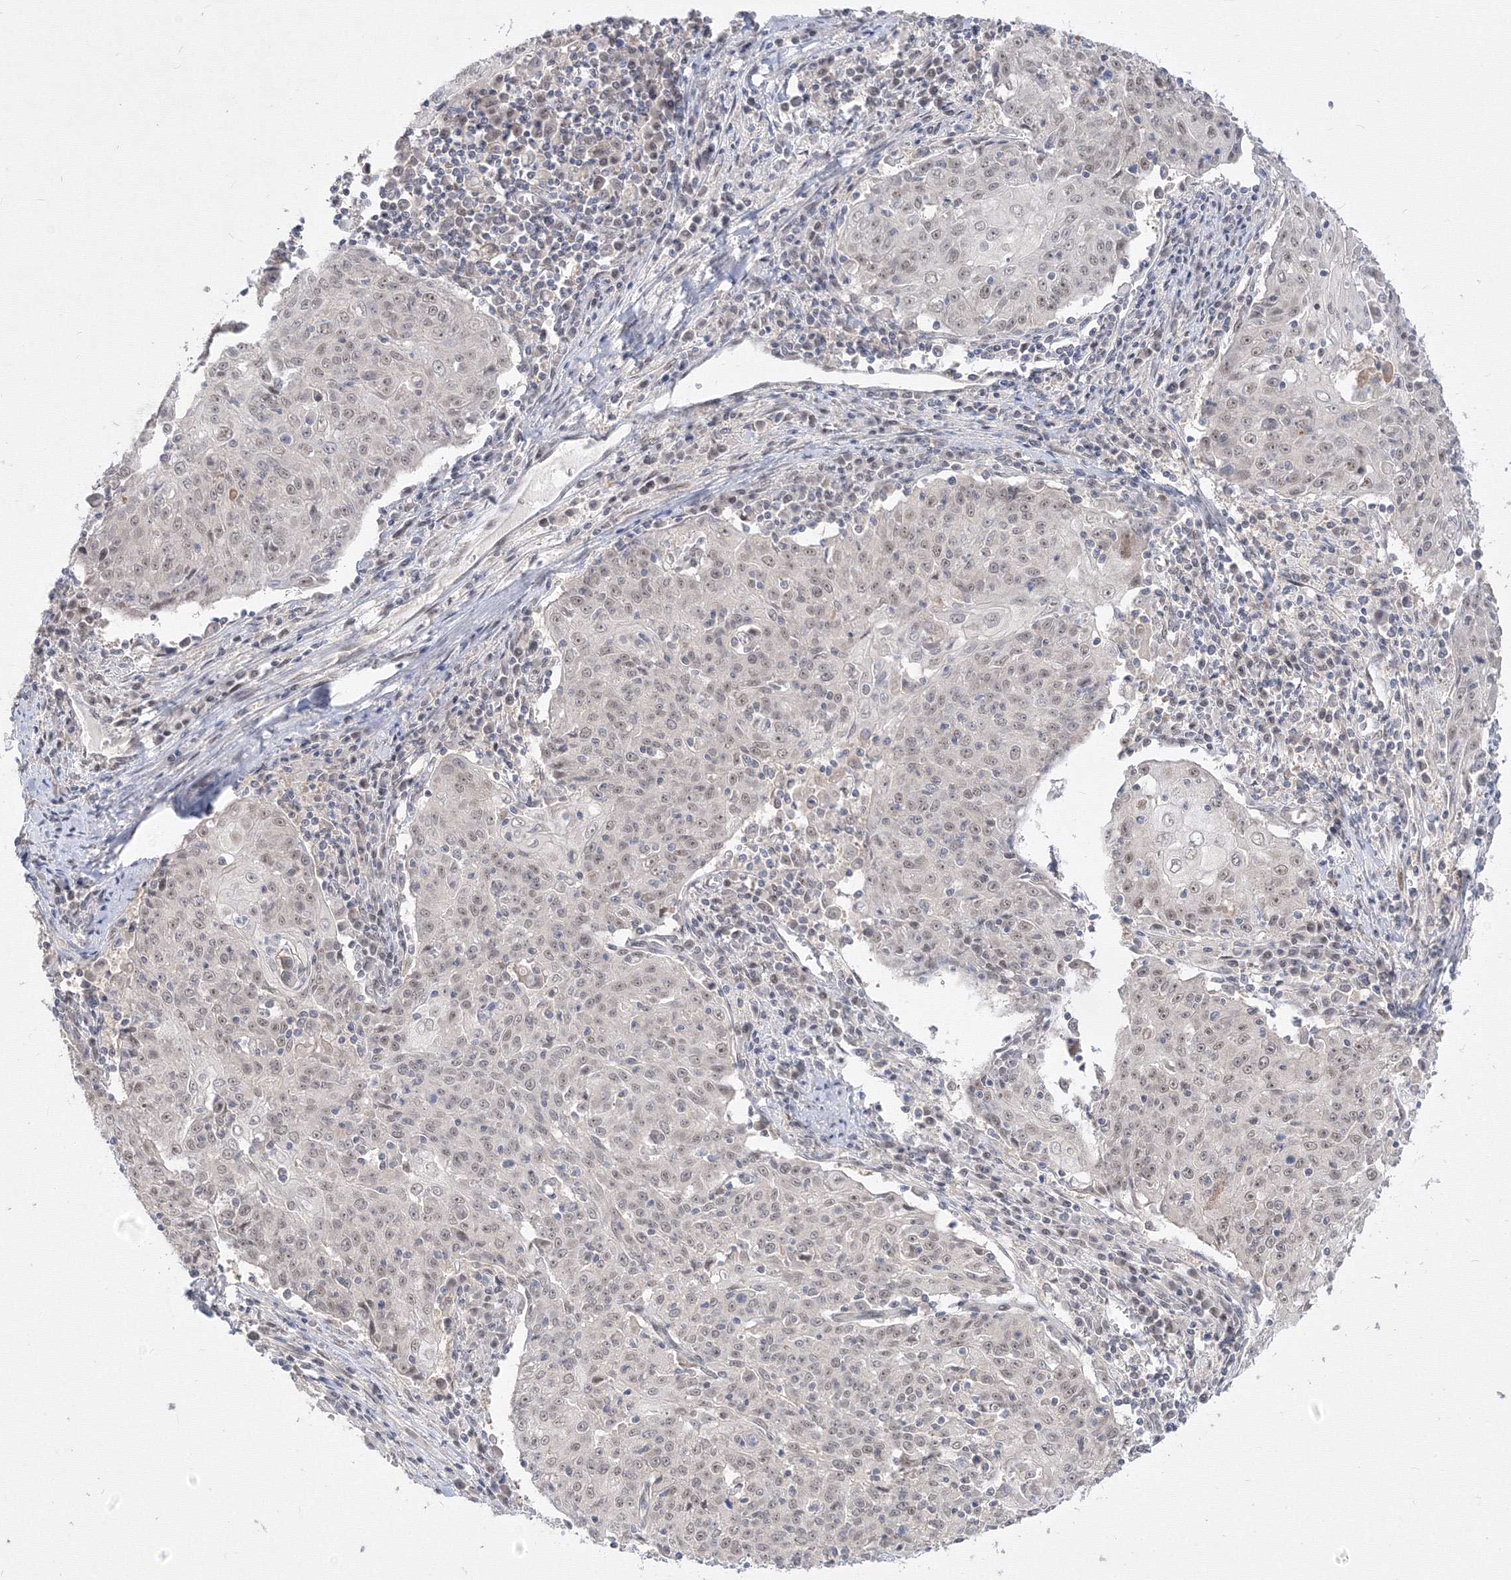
{"staining": {"intensity": "weak", "quantity": "25%-75%", "location": "nuclear"}, "tissue": "cervical cancer", "cell_type": "Tumor cells", "image_type": "cancer", "snomed": [{"axis": "morphology", "description": "Squamous cell carcinoma, NOS"}, {"axis": "topography", "description": "Cervix"}], "caption": "This is an image of immunohistochemistry staining of cervical cancer (squamous cell carcinoma), which shows weak staining in the nuclear of tumor cells.", "gene": "COPS4", "patient": {"sex": "female", "age": 48}}